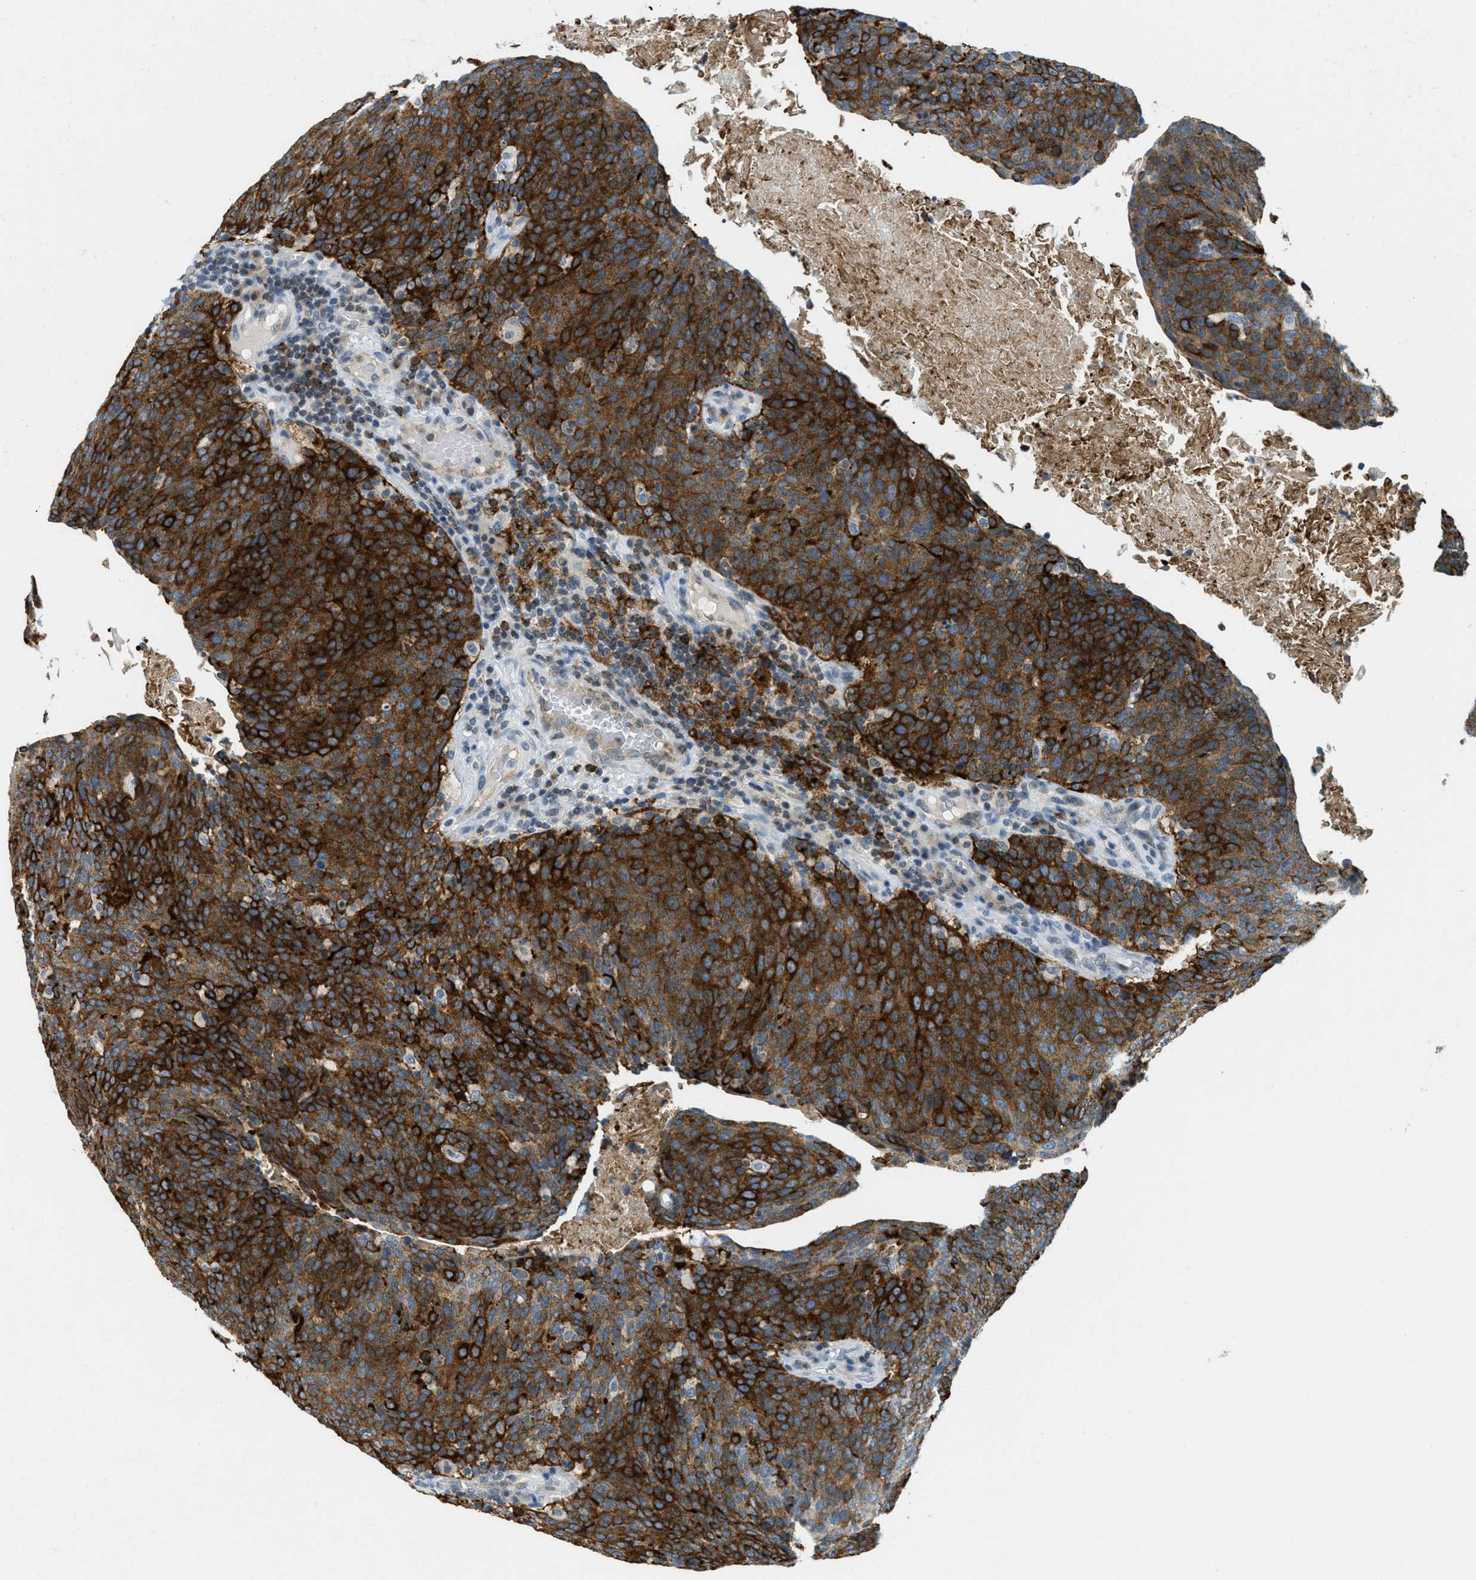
{"staining": {"intensity": "strong", "quantity": ">75%", "location": "cytoplasmic/membranous"}, "tissue": "head and neck cancer", "cell_type": "Tumor cells", "image_type": "cancer", "snomed": [{"axis": "morphology", "description": "Squamous cell carcinoma, NOS"}, {"axis": "morphology", "description": "Squamous cell carcinoma, metastatic, NOS"}, {"axis": "topography", "description": "Lymph node"}, {"axis": "topography", "description": "Head-Neck"}], "caption": "Protein staining of head and neck cancer tissue demonstrates strong cytoplasmic/membranous staining in about >75% of tumor cells.", "gene": "FYN", "patient": {"sex": "male", "age": 62}}